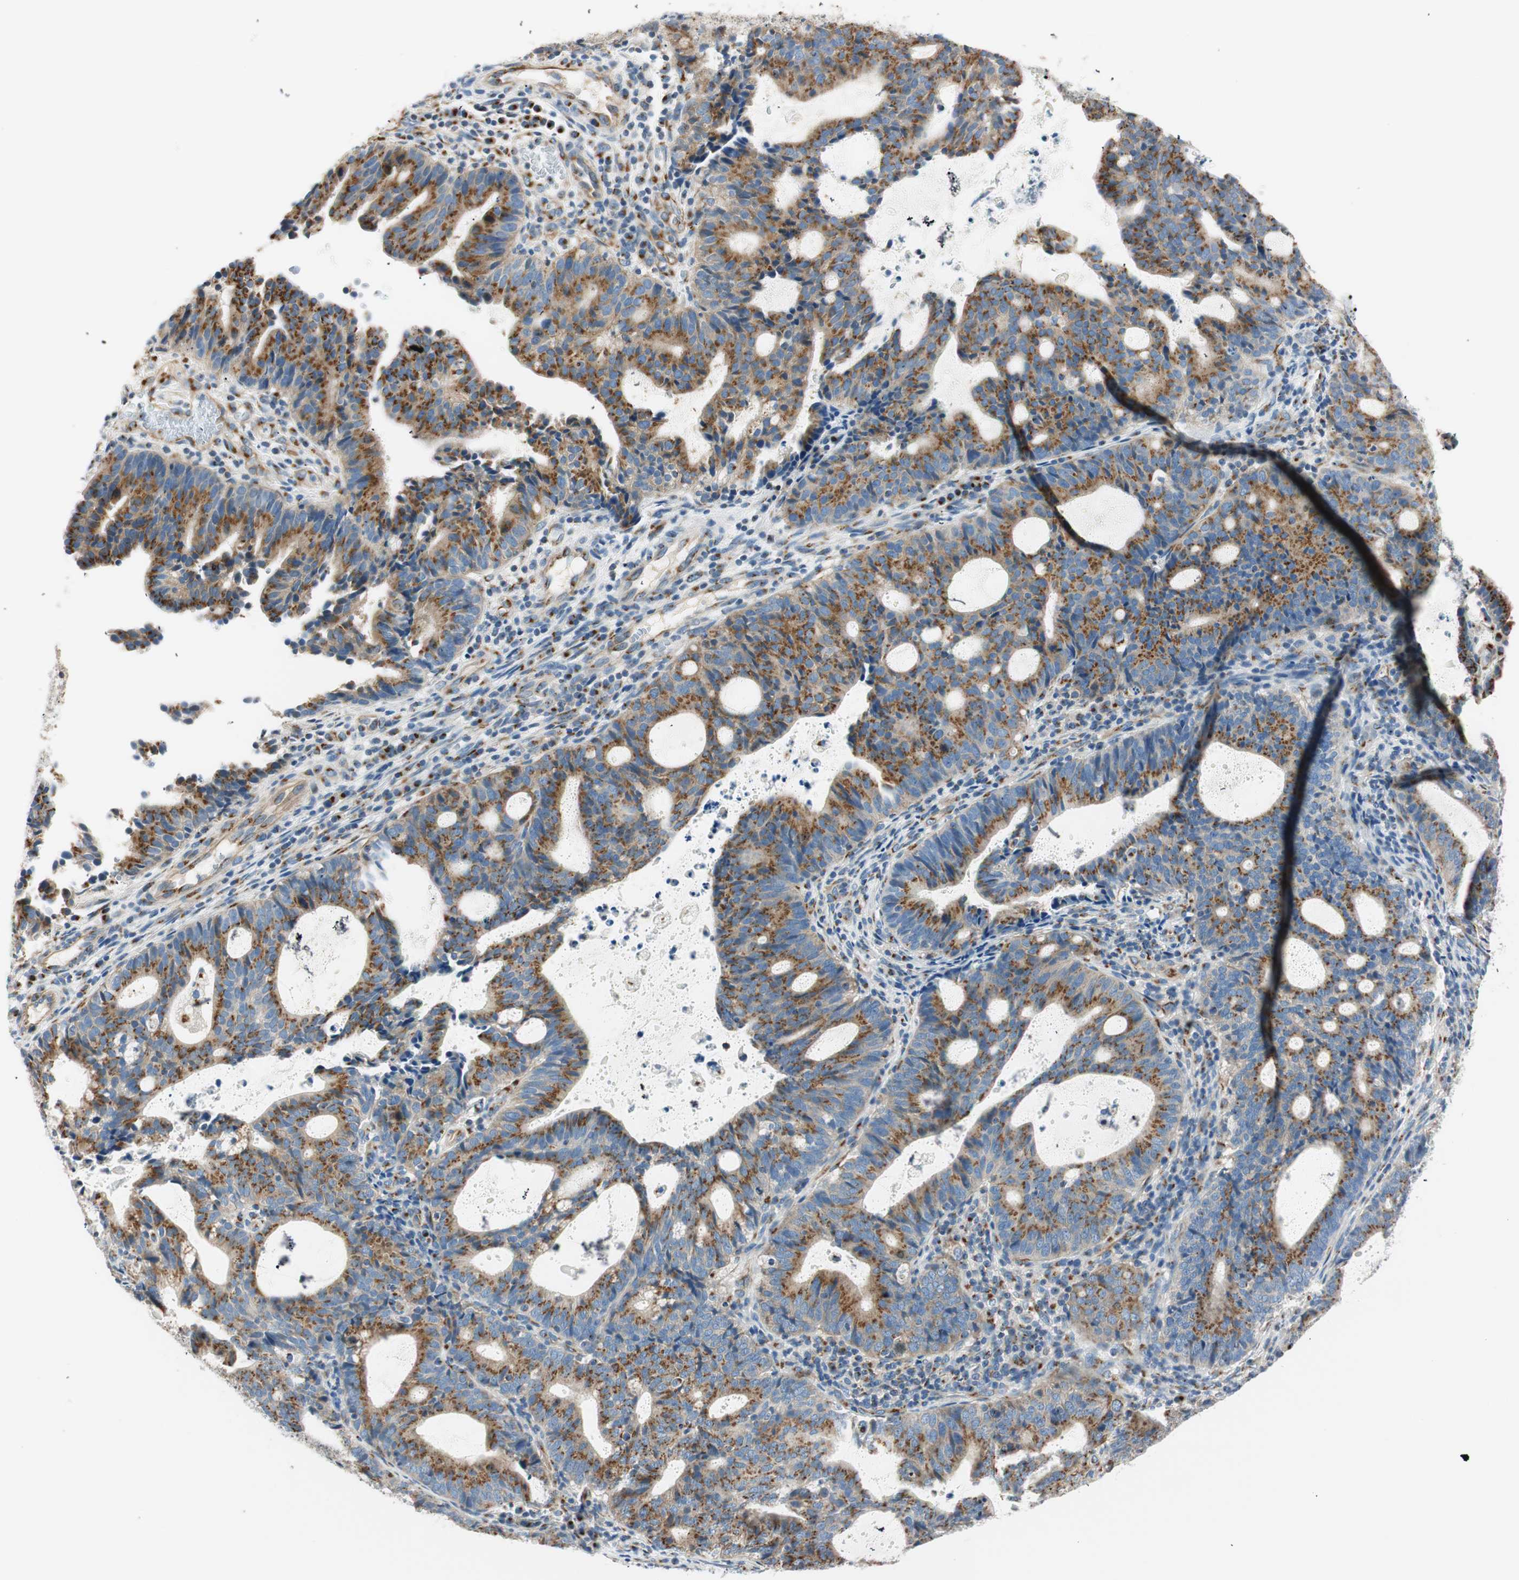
{"staining": {"intensity": "strong", "quantity": ">75%", "location": "cytoplasmic/membranous"}, "tissue": "endometrial cancer", "cell_type": "Tumor cells", "image_type": "cancer", "snomed": [{"axis": "morphology", "description": "Adenocarcinoma, NOS"}, {"axis": "topography", "description": "Uterus"}], "caption": "The image reveals a brown stain indicating the presence of a protein in the cytoplasmic/membranous of tumor cells in endometrial cancer.", "gene": "TMF1", "patient": {"sex": "female", "age": 83}}